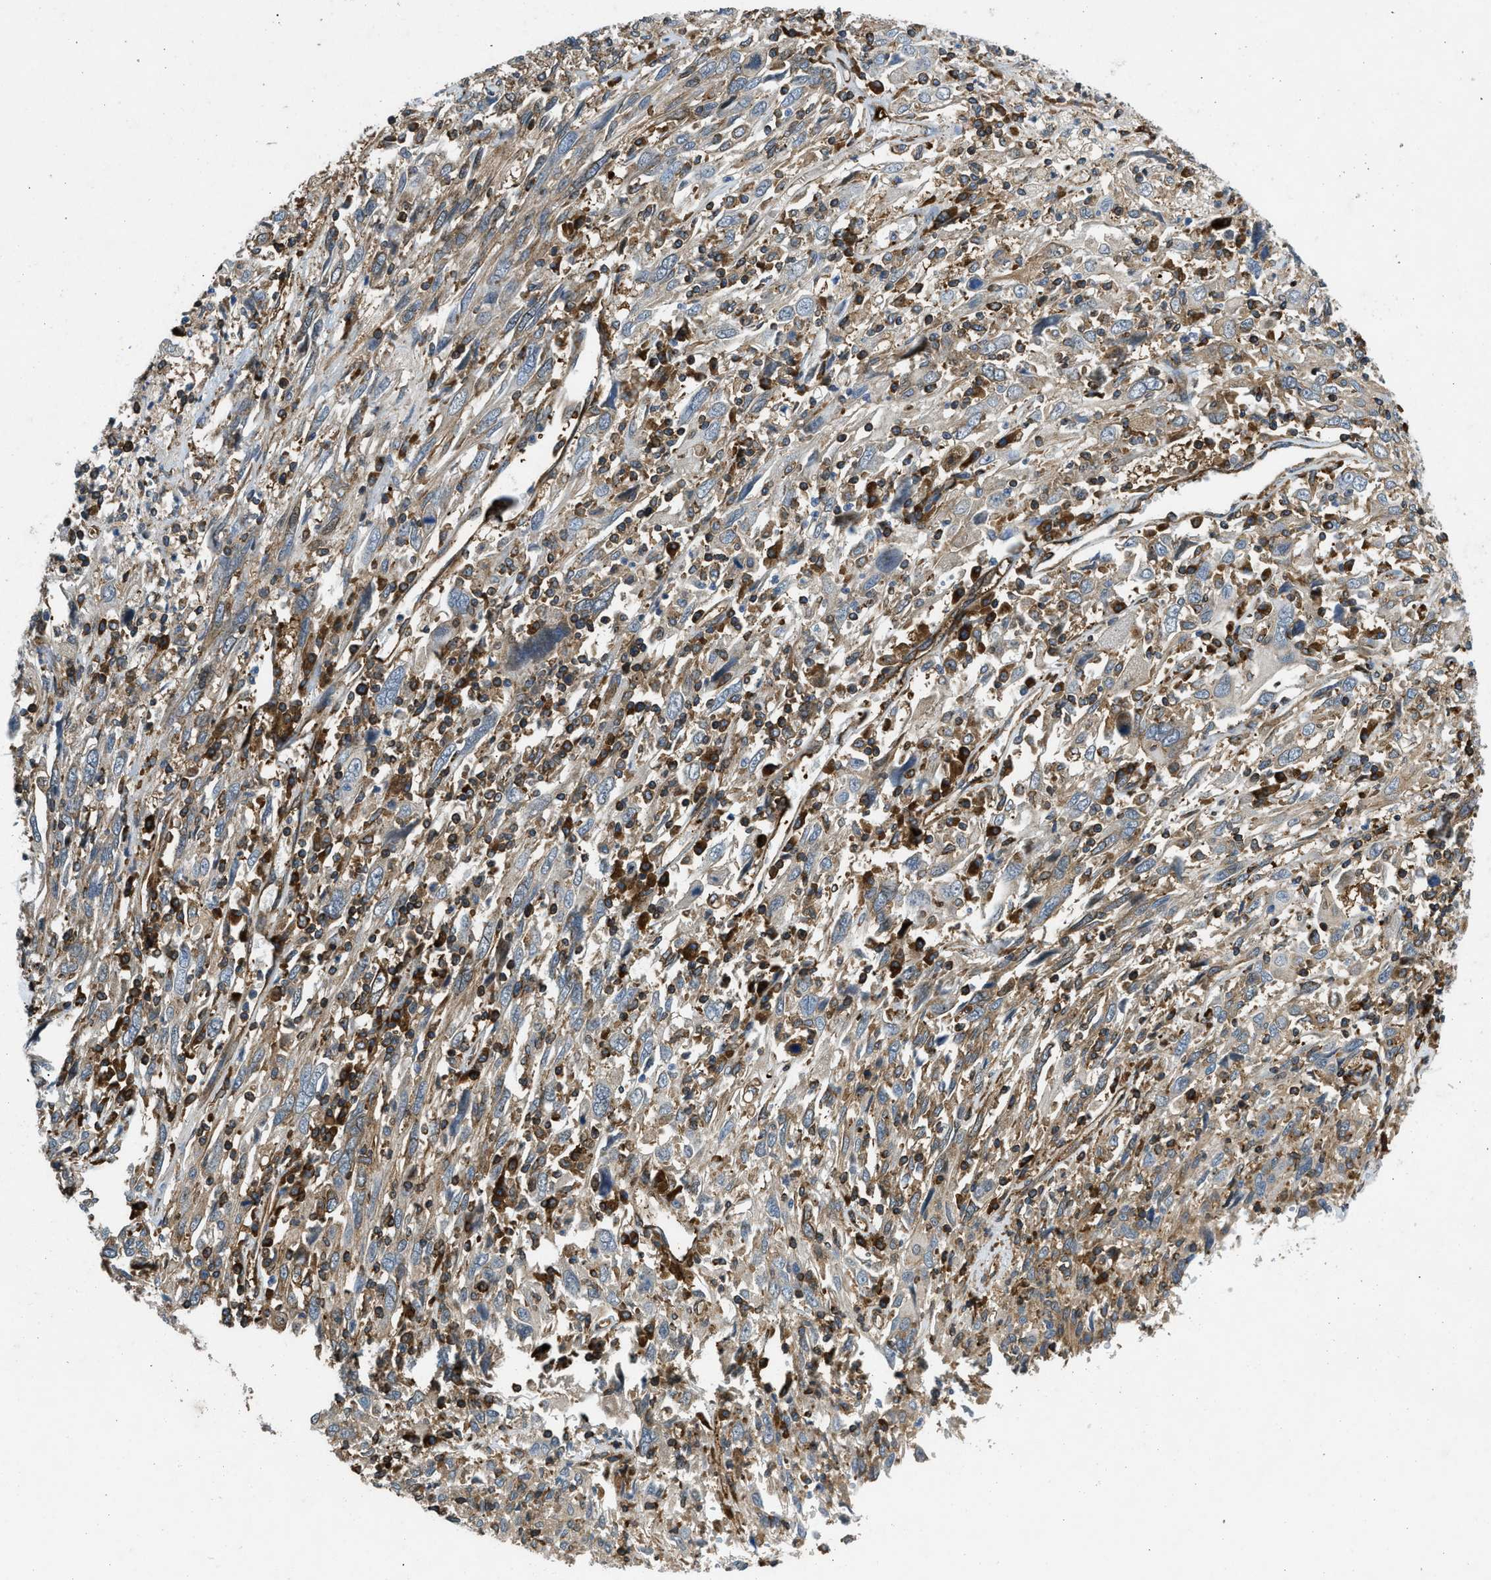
{"staining": {"intensity": "moderate", "quantity": "25%-75%", "location": "cytoplasmic/membranous"}, "tissue": "cervical cancer", "cell_type": "Tumor cells", "image_type": "cancer", "snomed": [{"axis": "morphology", "description": "Squamous cell carcinoma, NOS"}, {"axis": "topography", "description": "Cervix"}], "caption": "Human cervical cancer (squamous cell carcinoma) stained with a brown dye displays moderate cytoplasmic/membranous positive staining in about 25%-75% of tumor cells.", "gene": "RASGRF2", "patient": {"sex": "female", "age": 46}}